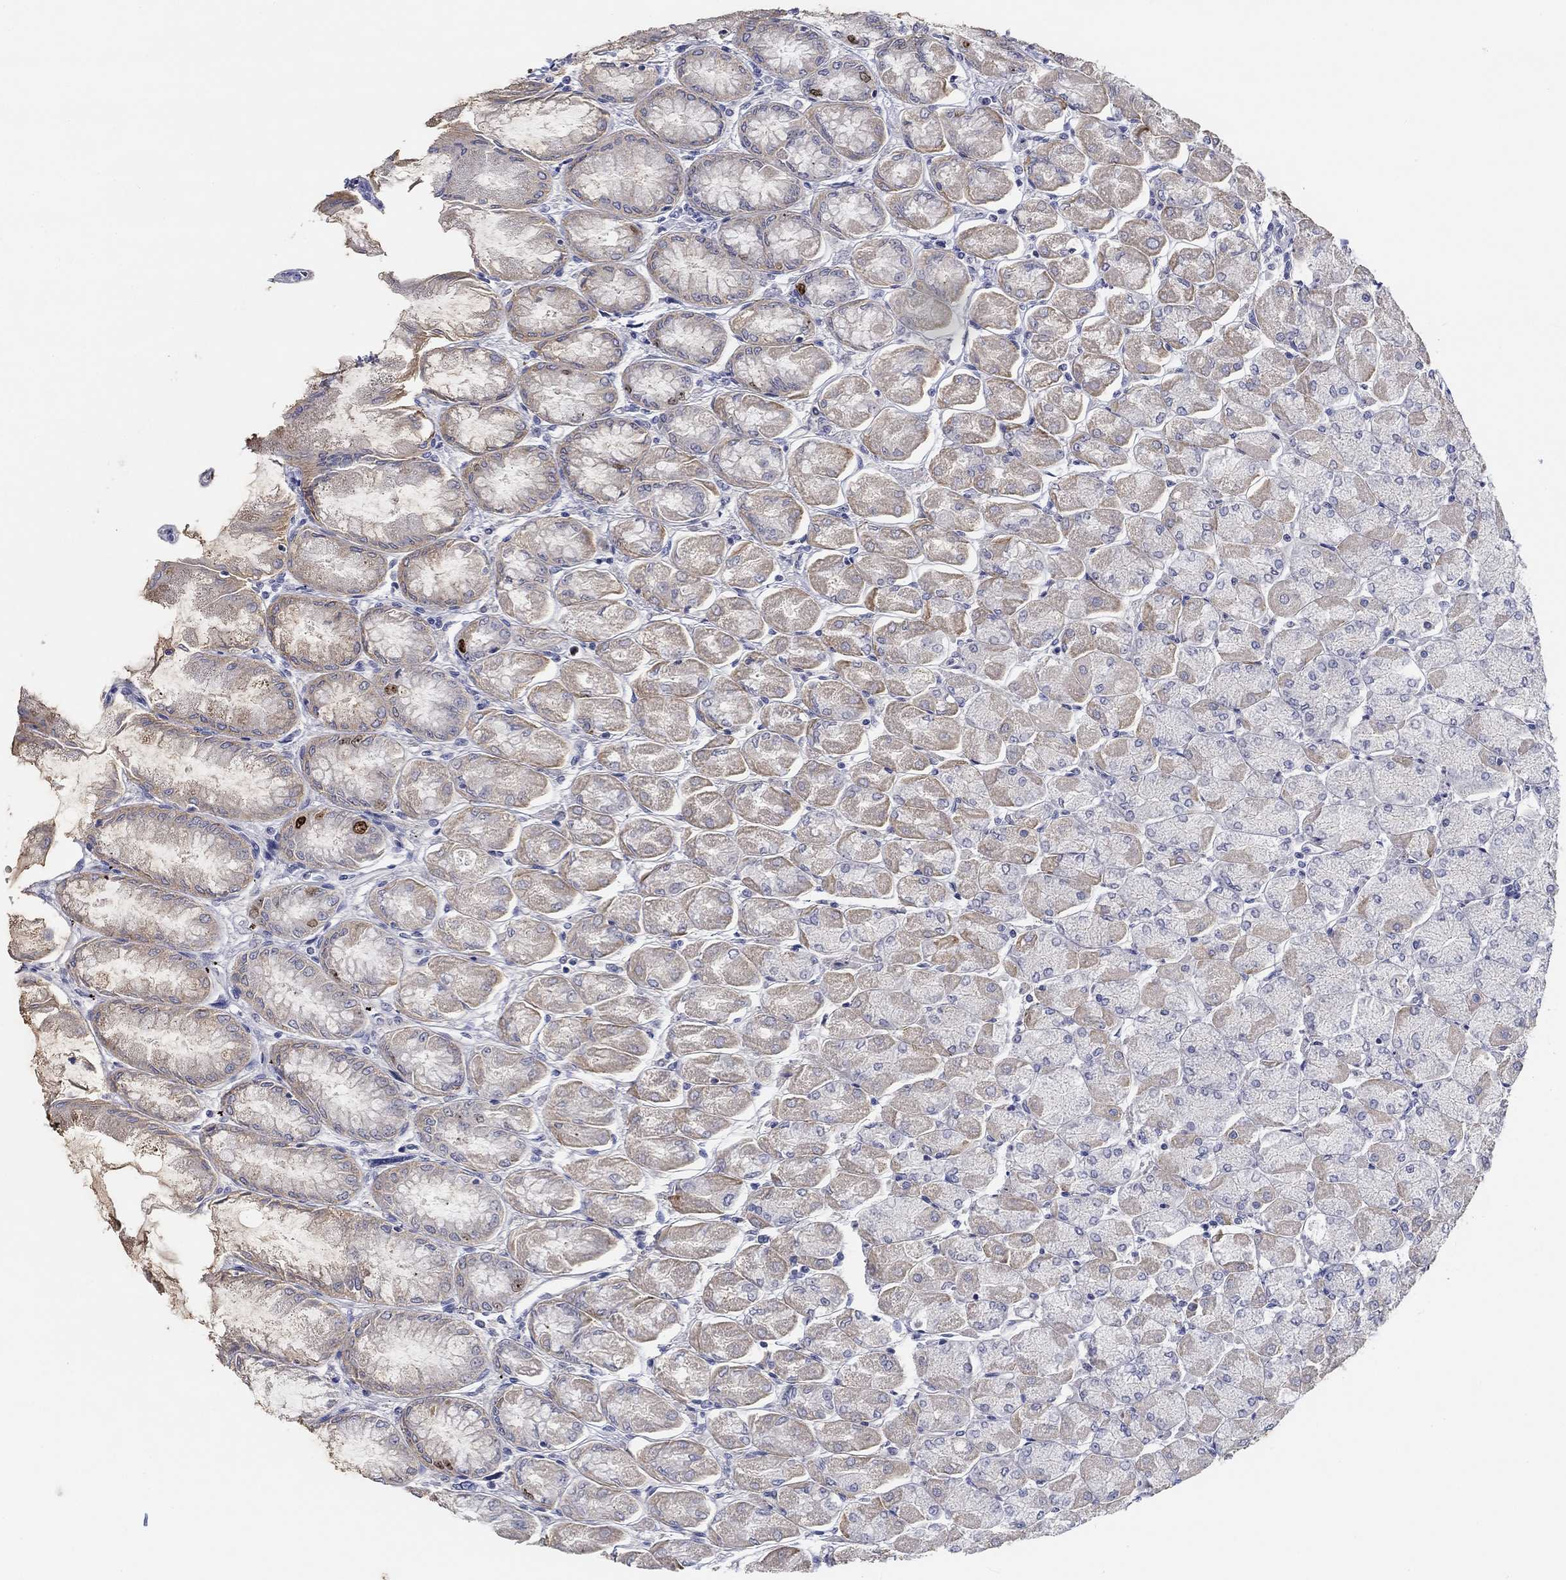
{"staining": {"intensity": "strong", "quantity": "<25%", "location": "nuclear"}, "tissue": "stomach", "cell_type": "Glandular cells", "image_type": "normal", "snomed": [{"axis": "morphology", "description": "Normal tissue, NOS"}, {"axis": "topography", "description": "Stomach, upper"}], "caption": "Immunohistochemical staining of unremarkable human stomach displays medium levels of strong nuclear expression in about <25% of glandular cells.", "gene": "PRC1", "patient": {"sex": "male", "age": 60}}